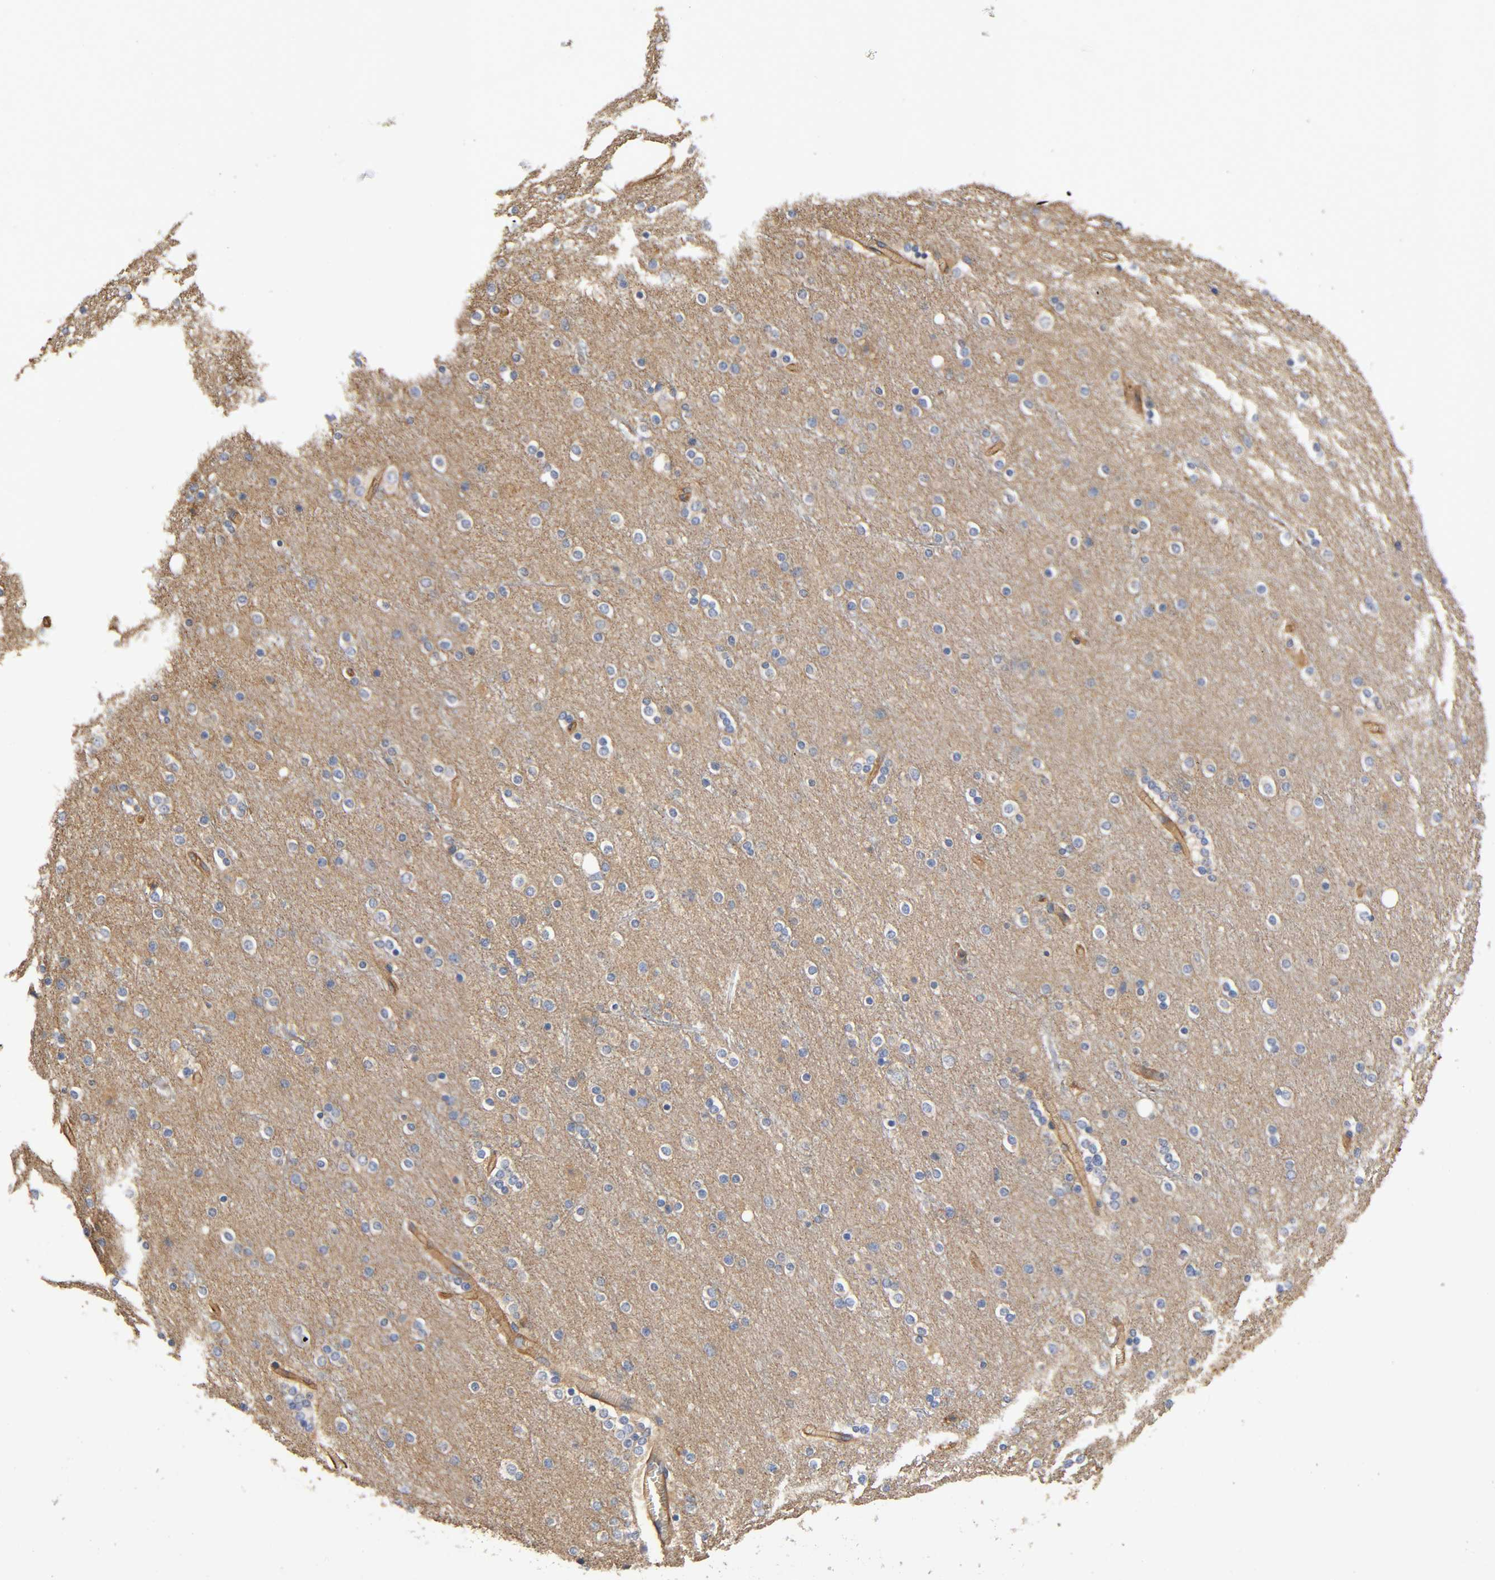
{"staining": {"intensity": "moderate", "quantity": ">75%", "location": "cytoplasmic/membranous"}, "tissue": "cerebral cortex", "cell_type": "Endothelial cells", "image_type": "normal", "snomed": [{"axis": "morphology", "description": "Normal tissue, NOS"}, {"axis": "topography", "description": "Cerebral cortex"}], "caption": "Immunohistochemical staining of normal human cerebral cortex displays medium levels of moderate cytoplasmic/membranous expression in approximately >75% of endothelial cells.", "gene": "MARS1", "patient": {"sex": "female", "age": 54}}